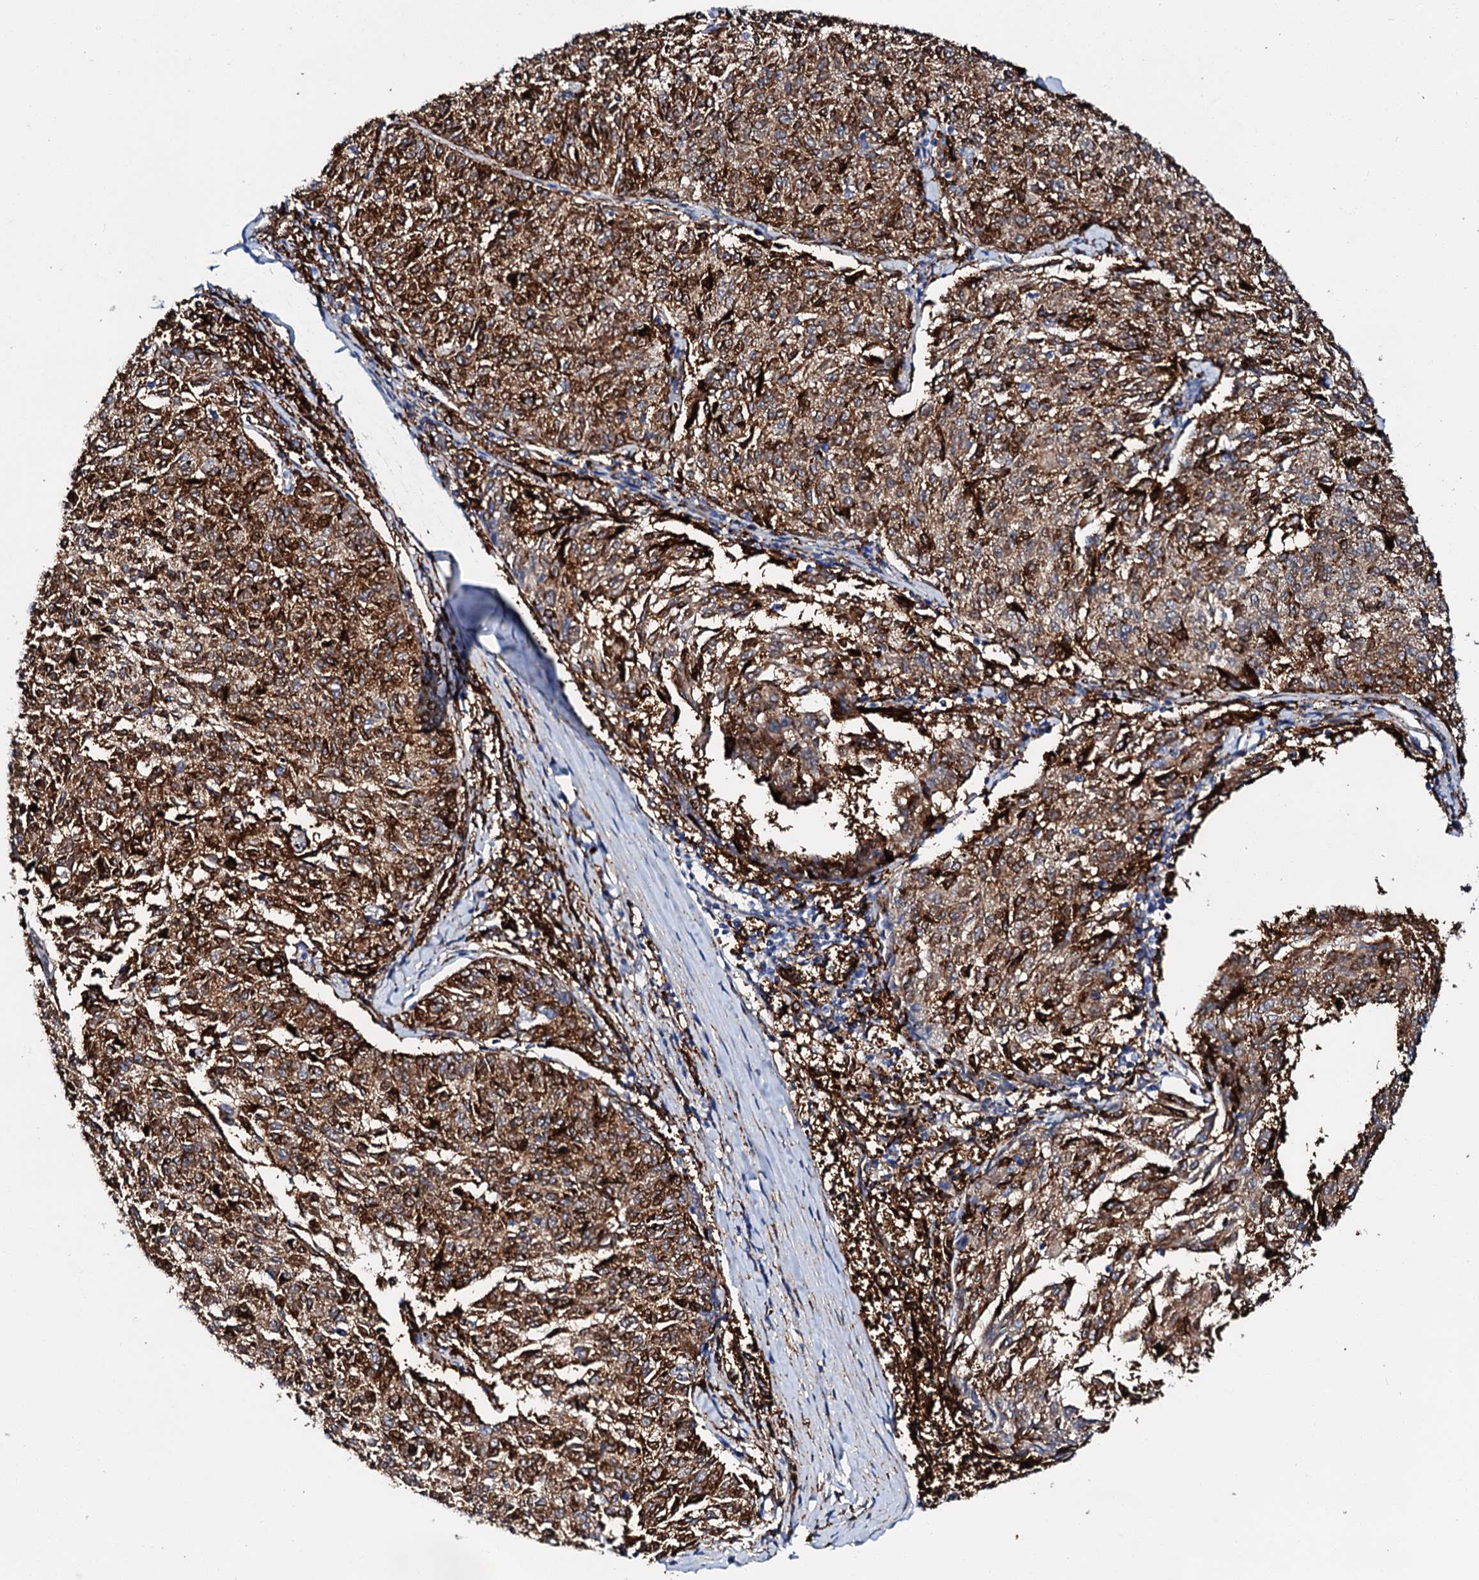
{"staining": {"intensity": "strong", "quantity": ">75%", "location": "cytoplasmic/membranous"}, "tissue": "melanoma", "cell_type": "Tumor cells", "image_type": "cancer", "snomed": [{"axis": "morphology", "description": "Malignant melanoma, NOS"}, {"axis": "topography", "description": "Skin"}], "caption": "Immunohistochemistry micrograph of neoplastic tissue: malignant melanoma stained using immunohistochemistry demonstrates high levels of strong protein expression localized specifically in the cytoplasmic/membranous of tumor cells, appearing as a cytoplasmic/membranous brown color.", "gene": "MED13L", "patient": {"sex": "female", "age": 72}}